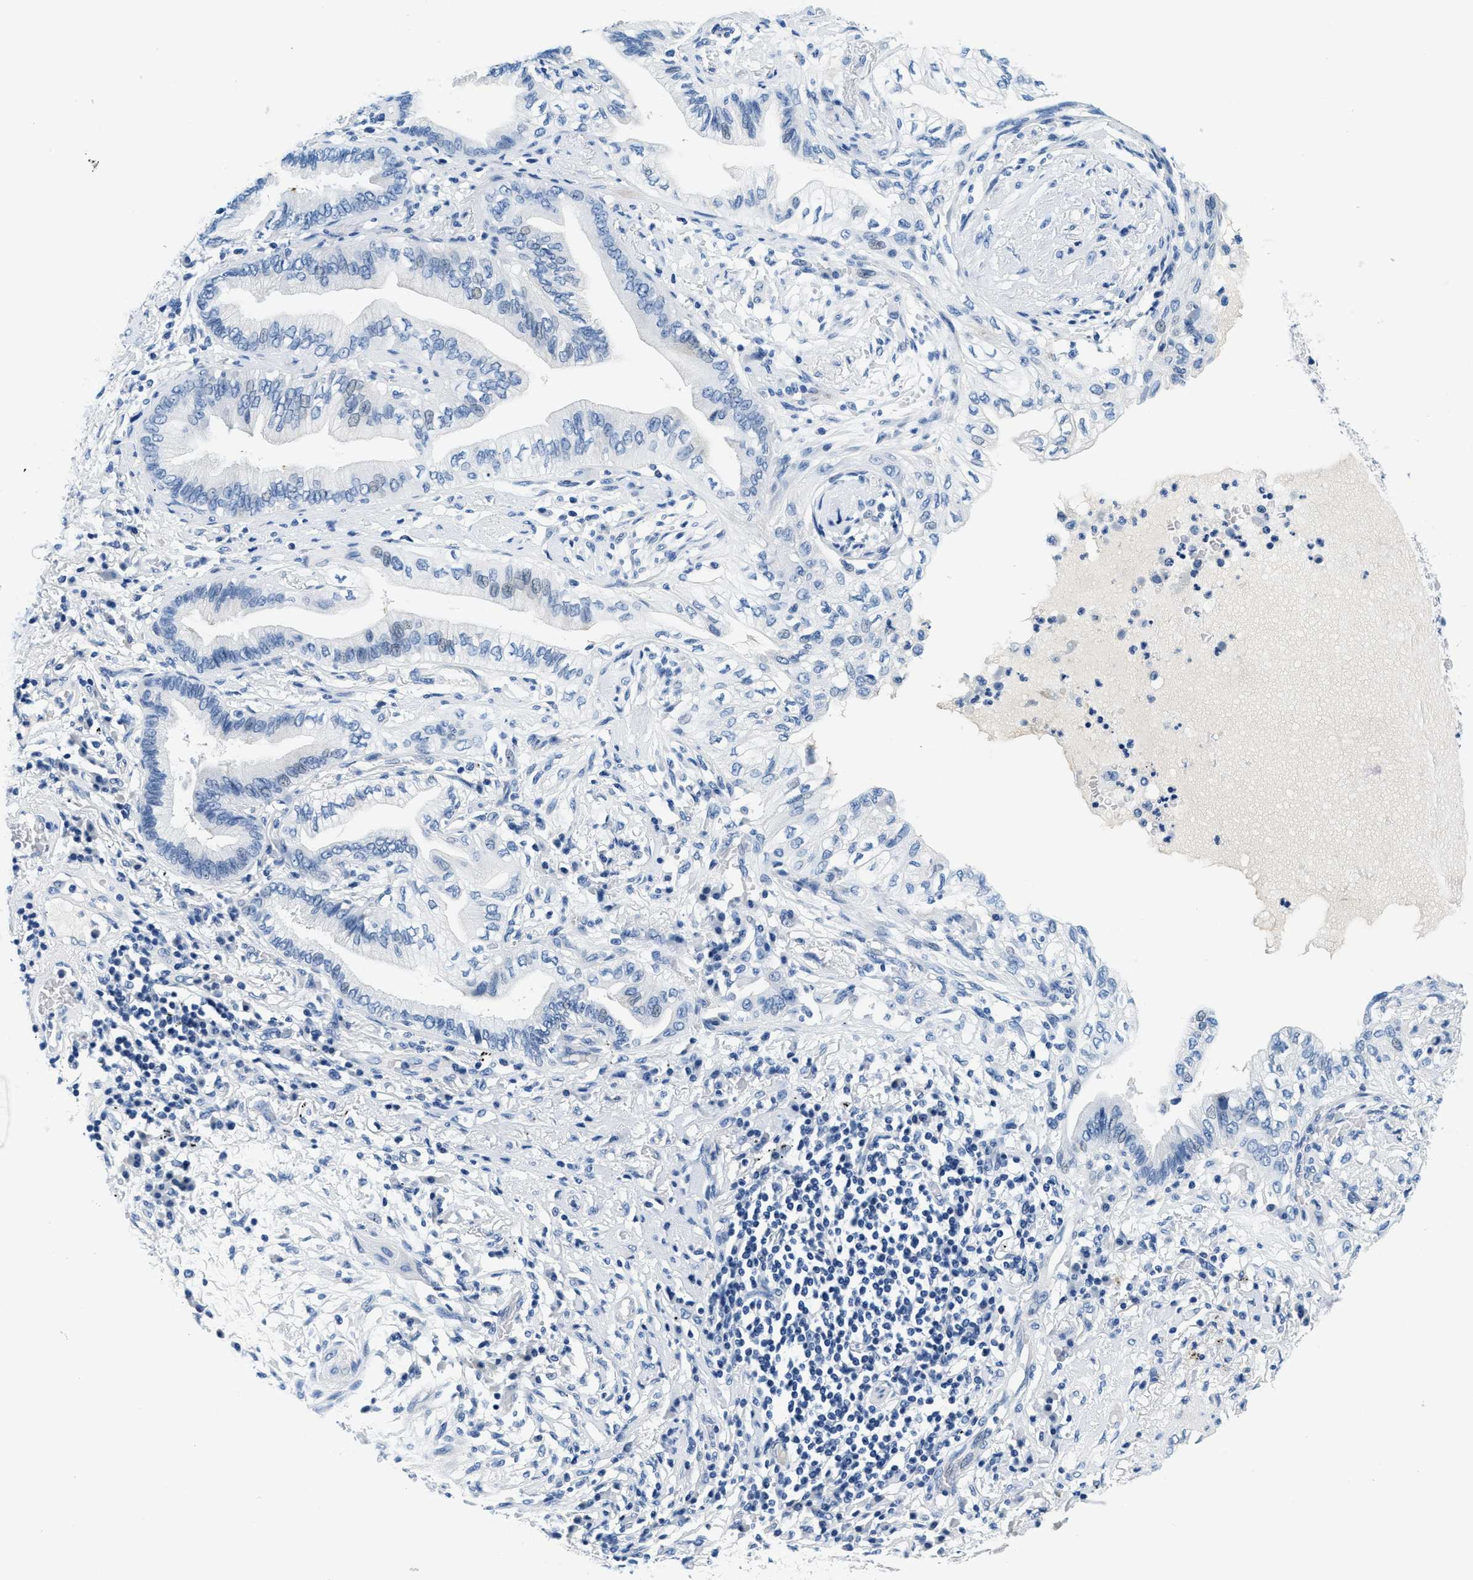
{"staining": {"intensity": "negative", "quantity": "none", "location": "none"}, "tissue": "lung cancer", "cell_type": "Tumor cells", "image_type": "cancer", "snomed": [{"axis": "morphology", "description": "Normal tissue, NOS"}, {"axis": "morphology", "description": "Adenocarcinoma, NOS"}, {"axis": "topography", "description": "Bronchus"}, {"axis": "topography", "description": "Lung"}], "caption": "Immunohistochemistry (IHC) of human adenocarcinoma (lung) exhibits no positivity in tumor cells.", "gene": "GSTM3", "patient": {"sex": "female", "age": 70}}